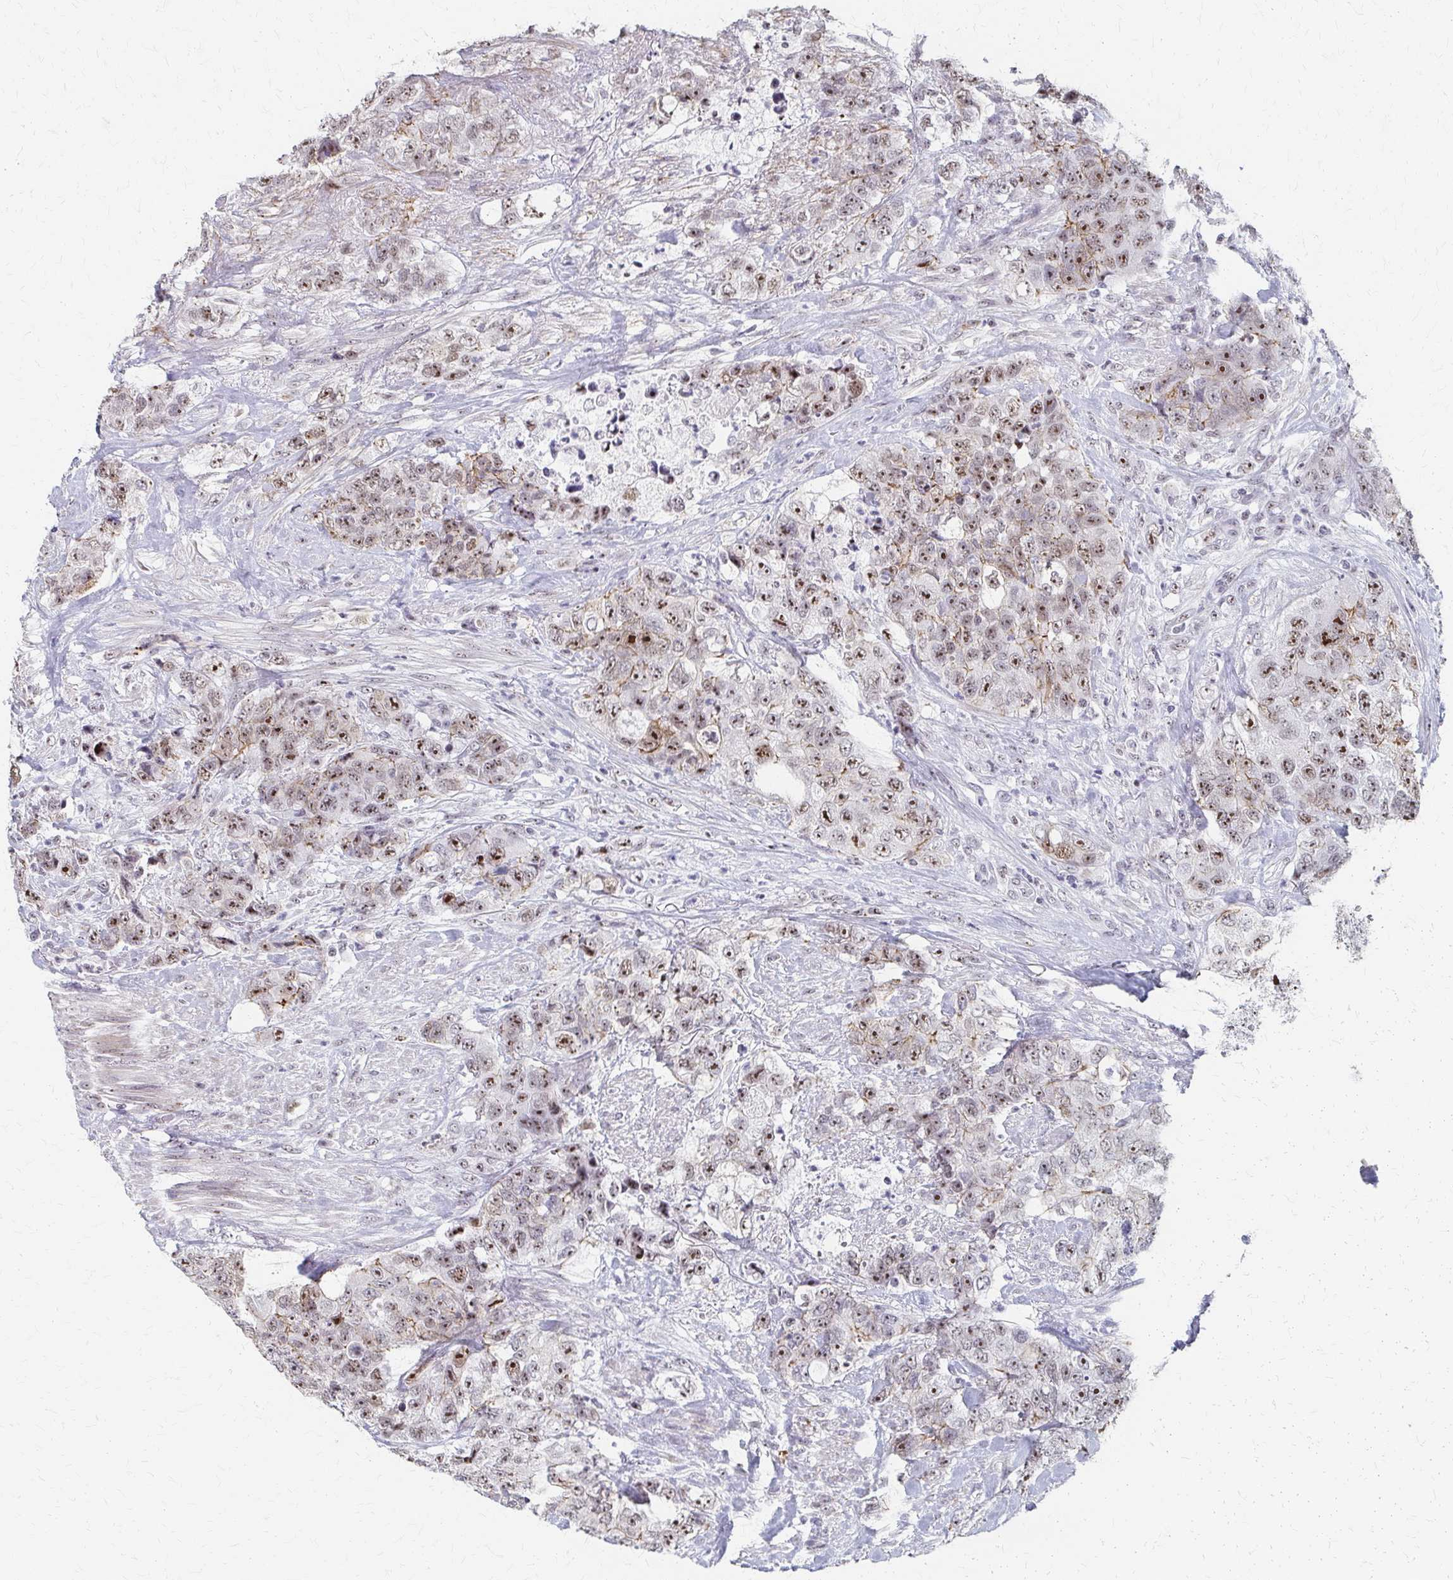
{"staining": {"intensity": "strong", "quantity": "25%-75%", "location": "nuclear"}, "tissue": "urothelial cancer", "cell_type": "Tumor cells", "image_type": "cancer", "snomed": [{"axis": "morphology", "description": "Urothelial carcinoma, High grade"}, {"axis": "topography", "description": "Urinary bladder"}], "caption": "Brown immunohistochemical staining in high-grade urothelial carcinoma exhibits strong nuclear positivity in approximately 25%-75% of tumor cells.", "gene": "PES1", "patient": {"sex": "female", "age": 78}}